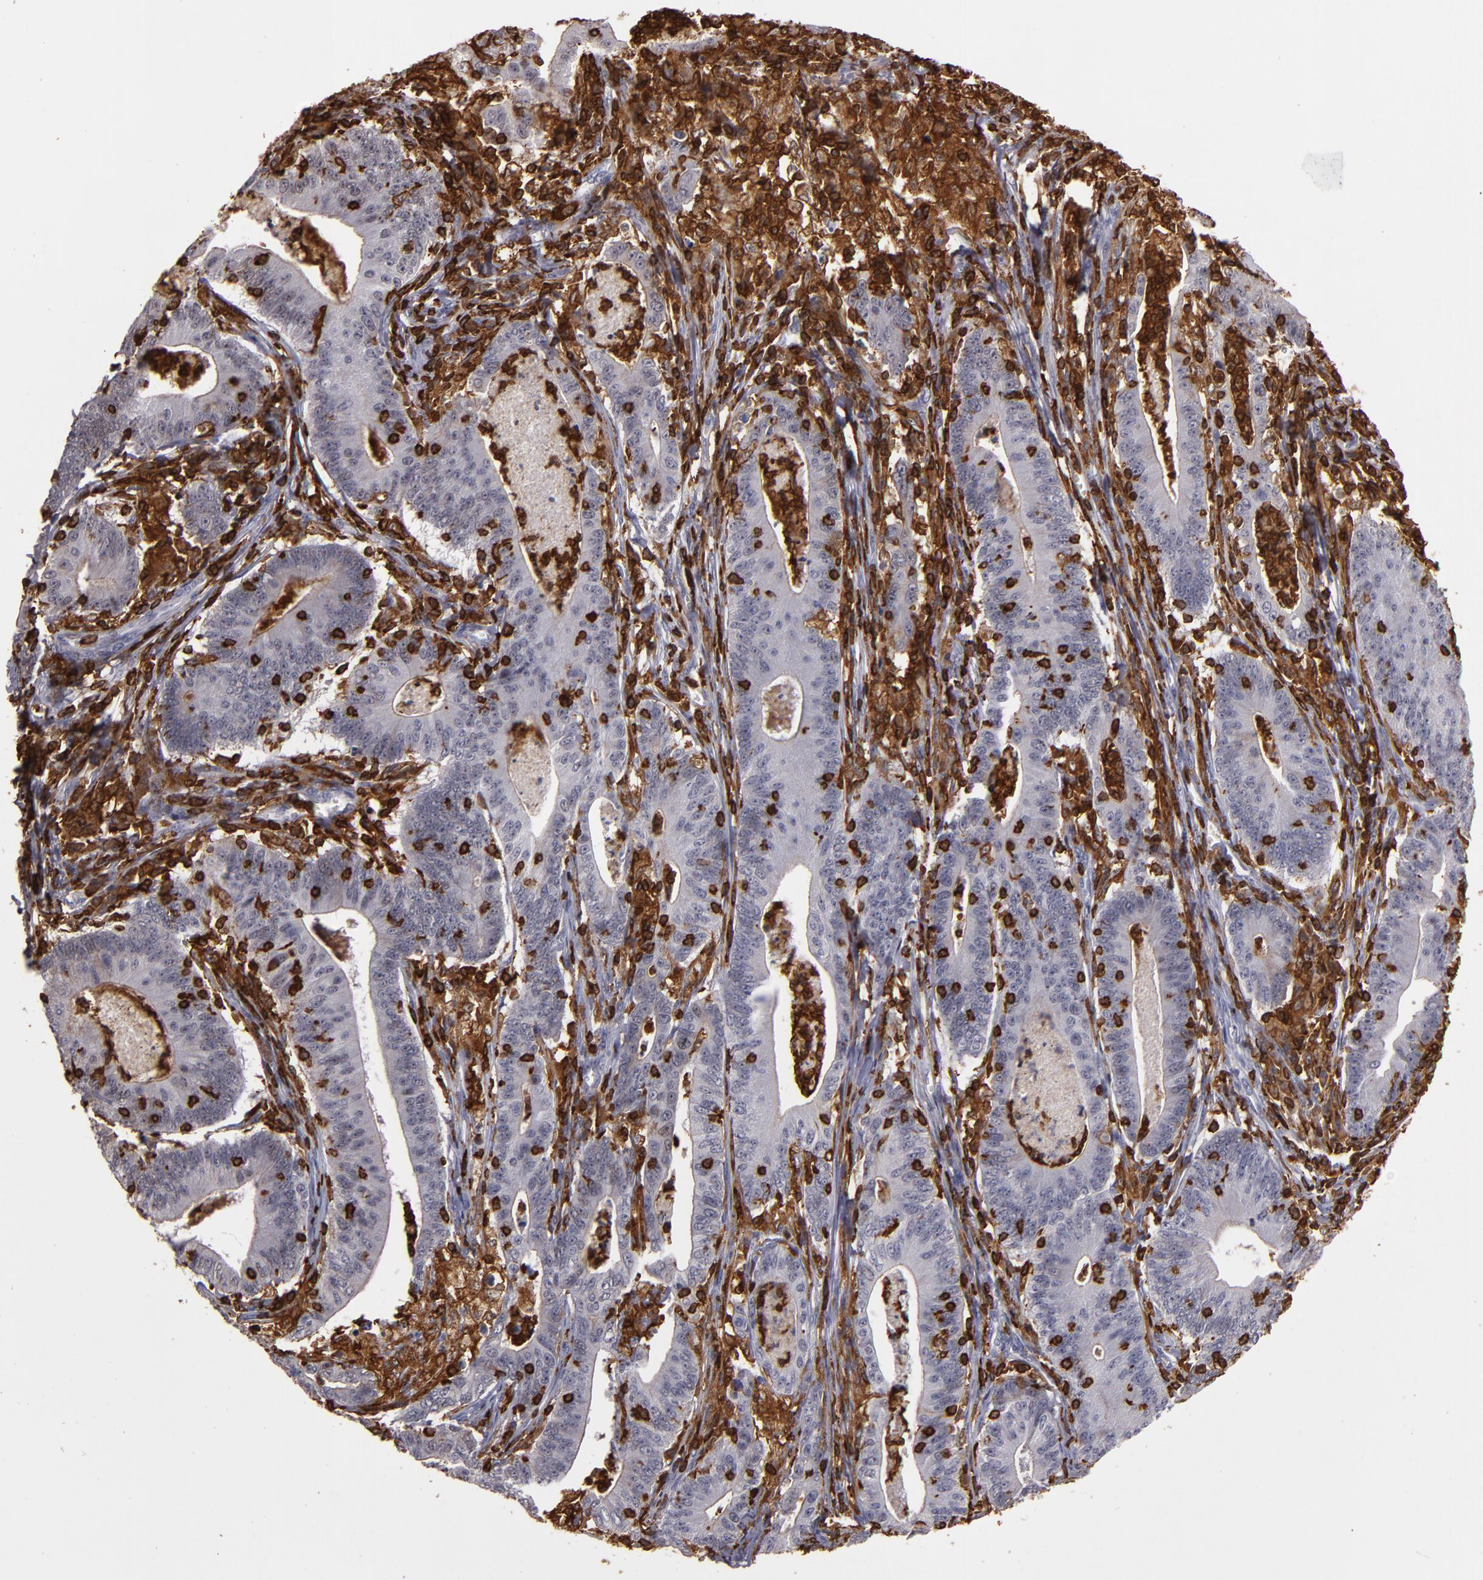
{"staining": {"intensity": "negative", "quantity": "none", "location": "none"}, "tissue": "stomach cancer", "cell_type": "Tumor cells", "image_type": "cancer", "snomed": [{"axis": "morphology", "description": "Adenocarcinoma, NOS"}, {"axis": "topography", "description": "Stomach, lower"}], "caption": "Immunohistochemical staining of stomach cancer (adenocarcinoma) demonstrates no significant positivity in tumor cells. (Immunohistochemistry, brightfield microscopy, high magnification).", "gene": "WAS", "patient": {"sex": "female", "age": 86}}